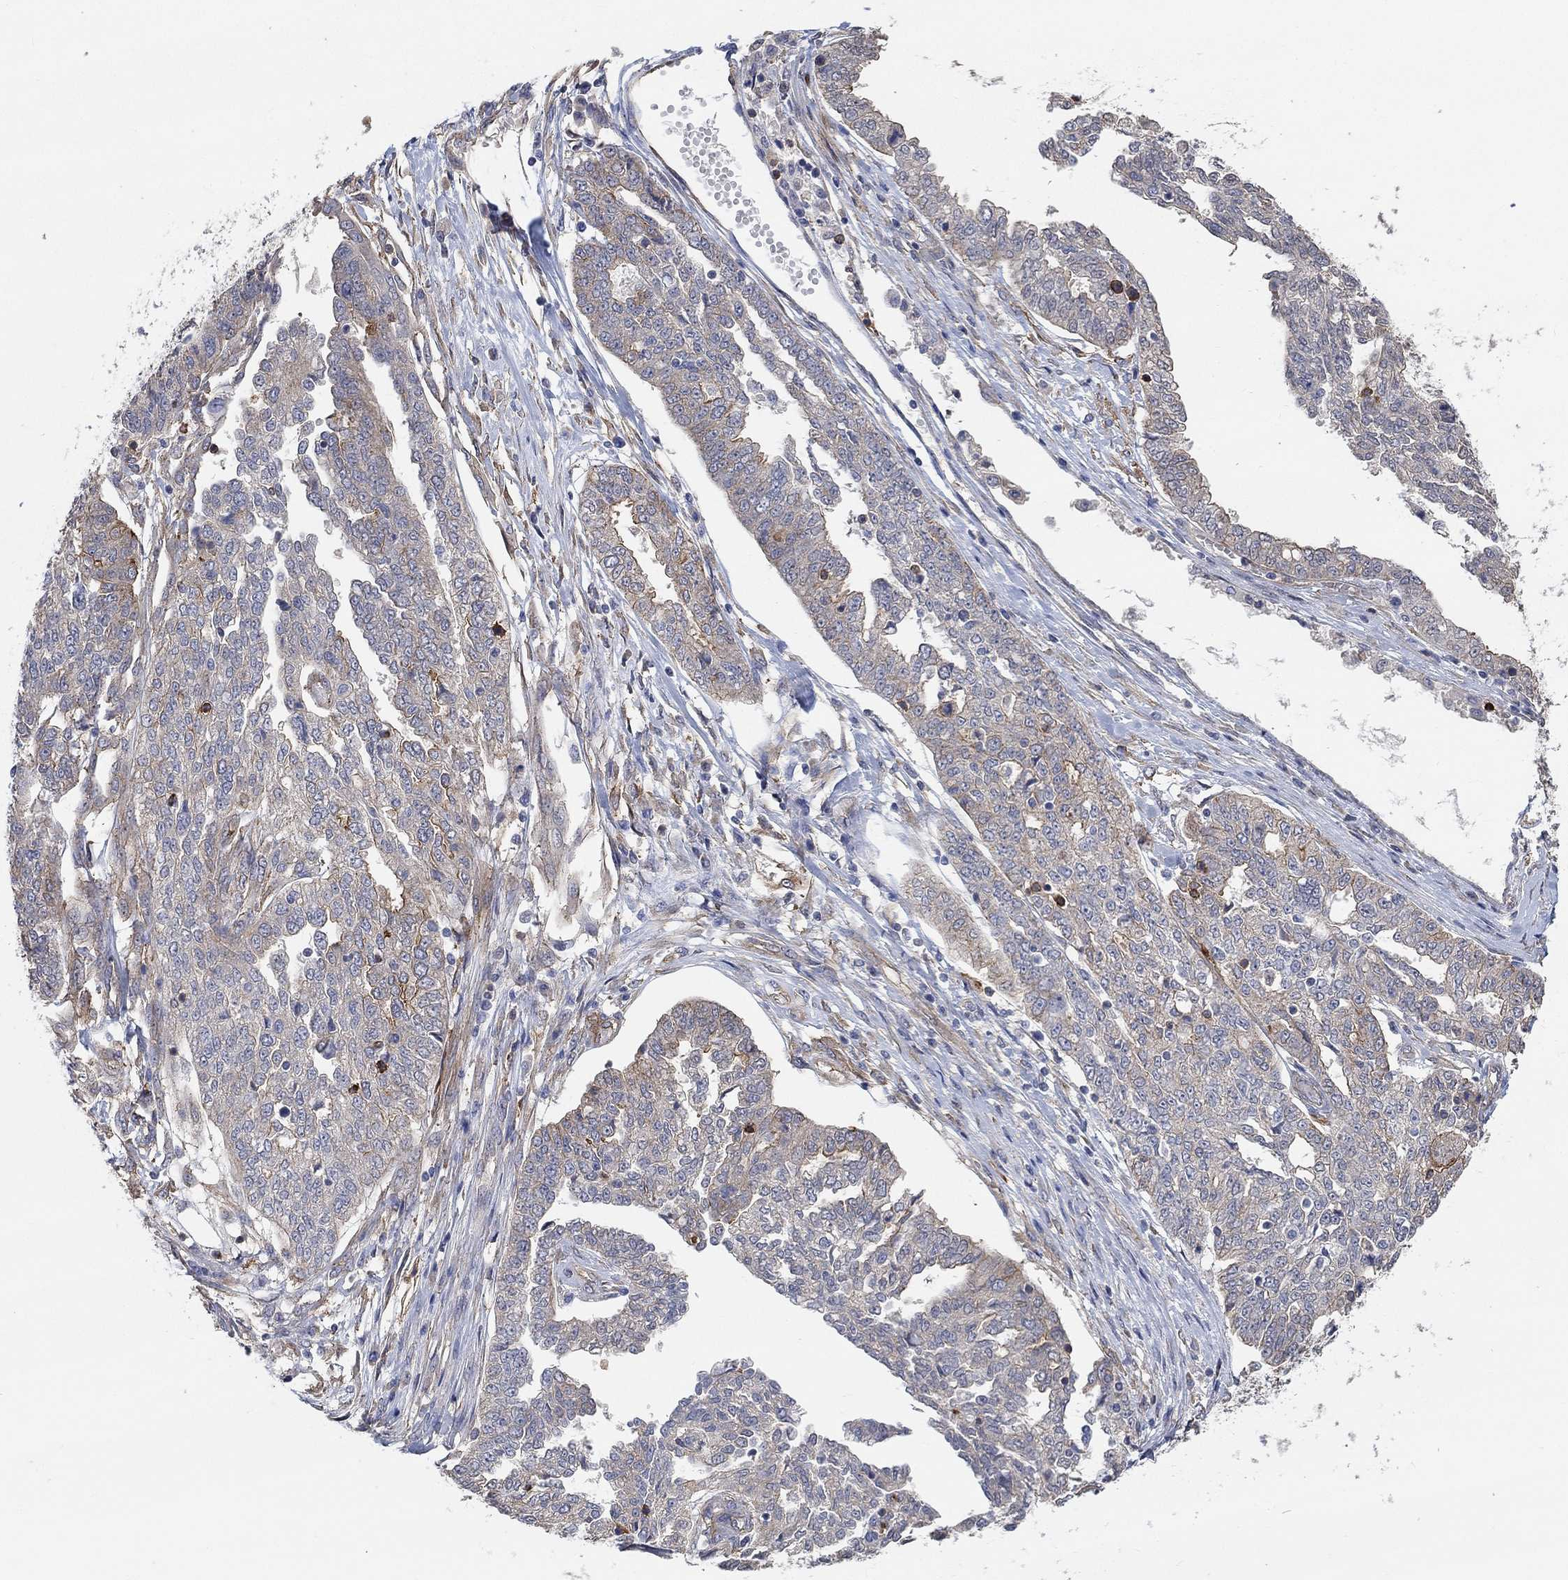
{"staining": {"intensity": "moderate", "quantity": "<25%", "location": "cytoplasmic/membranous"}, "tissue": "ovarian cancer", "cell_type": "Tumor cells", "image_type": "cancer", "snomed": [{"axis": "morphology", "description": "Cystadenocarcinoma, serous, NOS"}, {"axis": "topography", "description": "Ovary"}], "caption": "Moderate cytoplasmic/membranous staining for a protein is appreciated in about <25% of tumor cells of ovarian serous cystadenocarcinoma using immunohistochemistry.", "gene": "SYT16", "patient": {"sex": "female", "age": 67}}